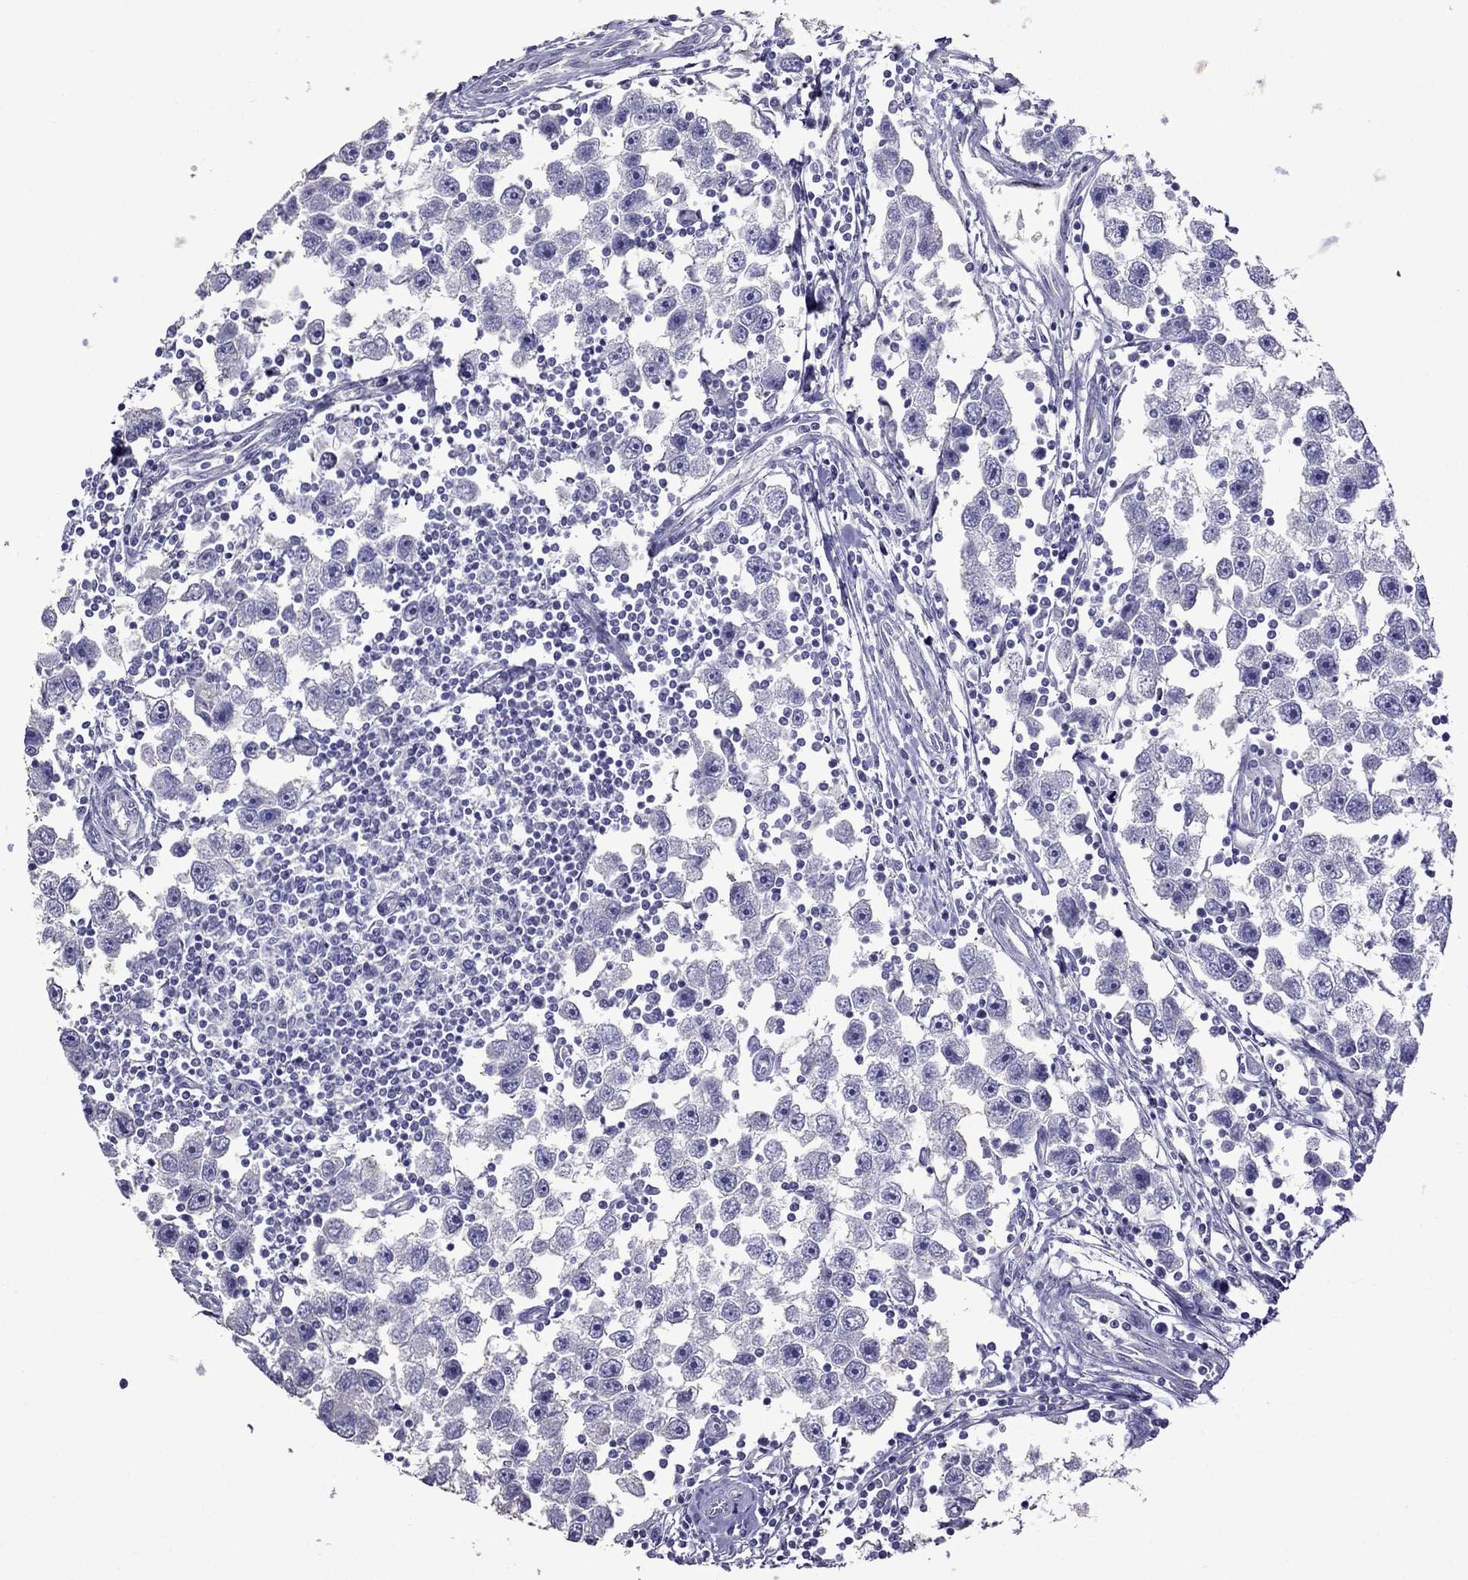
{"staining": {"intensity": "negative", "quantity": "none", "location": "none"}, "tissue": "testis cancer", "cell_type": "Tumor cells", "image_type": "cancer", "snomed": [{"axis": "morphology", "description": "Seminoma, NOS"}, {"axis": "topography", "description": "Testis"}], "caption": "IHC photomicrograph of seminoma (testis) stained for a protein (brown), which displays no staining in tumor cells. (DAB IHC with hematoxylin counter stain).", "gene": "AK5", "patient": {"sex": "male", "age": 30}}